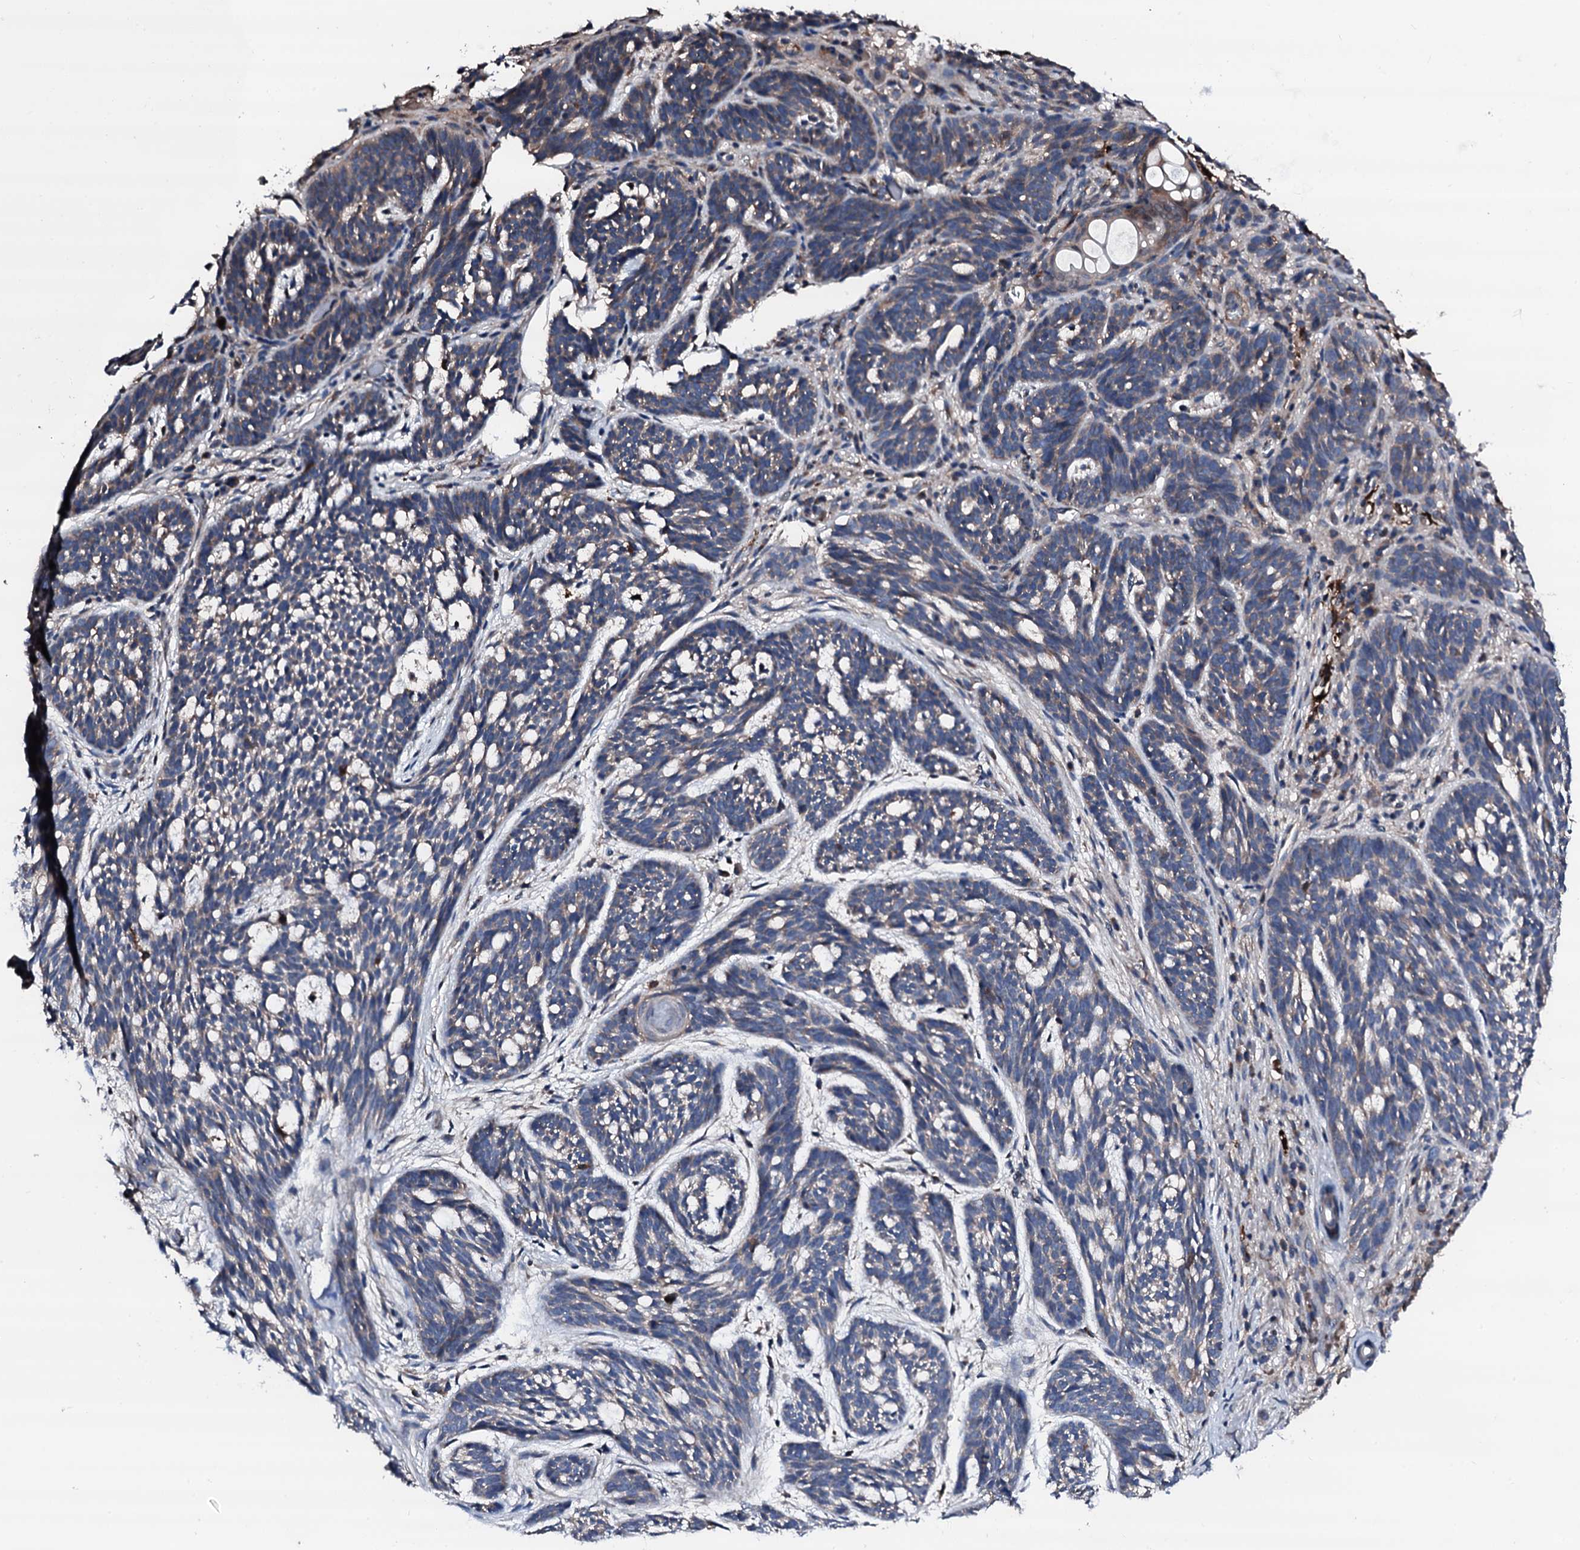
{"staining": {"intensity": "weak", "quantity": "<25%", "location": "cytoplasmic/membranous"}, "tissue": "skin cancer", "cell_type": "Tumor cells", "image_type": "cancer", "snomed": [{"axis": "morphology", "description": "Basal cell carcinoma"}, {"axis": "topography", "description": "Skin"}], "caption": "Image shows no significant protein expression in tumor cells of basal cell carcinoma (skin).", "gene": "TRAFD1", "patient": {"sex": "male", "age": 71}}